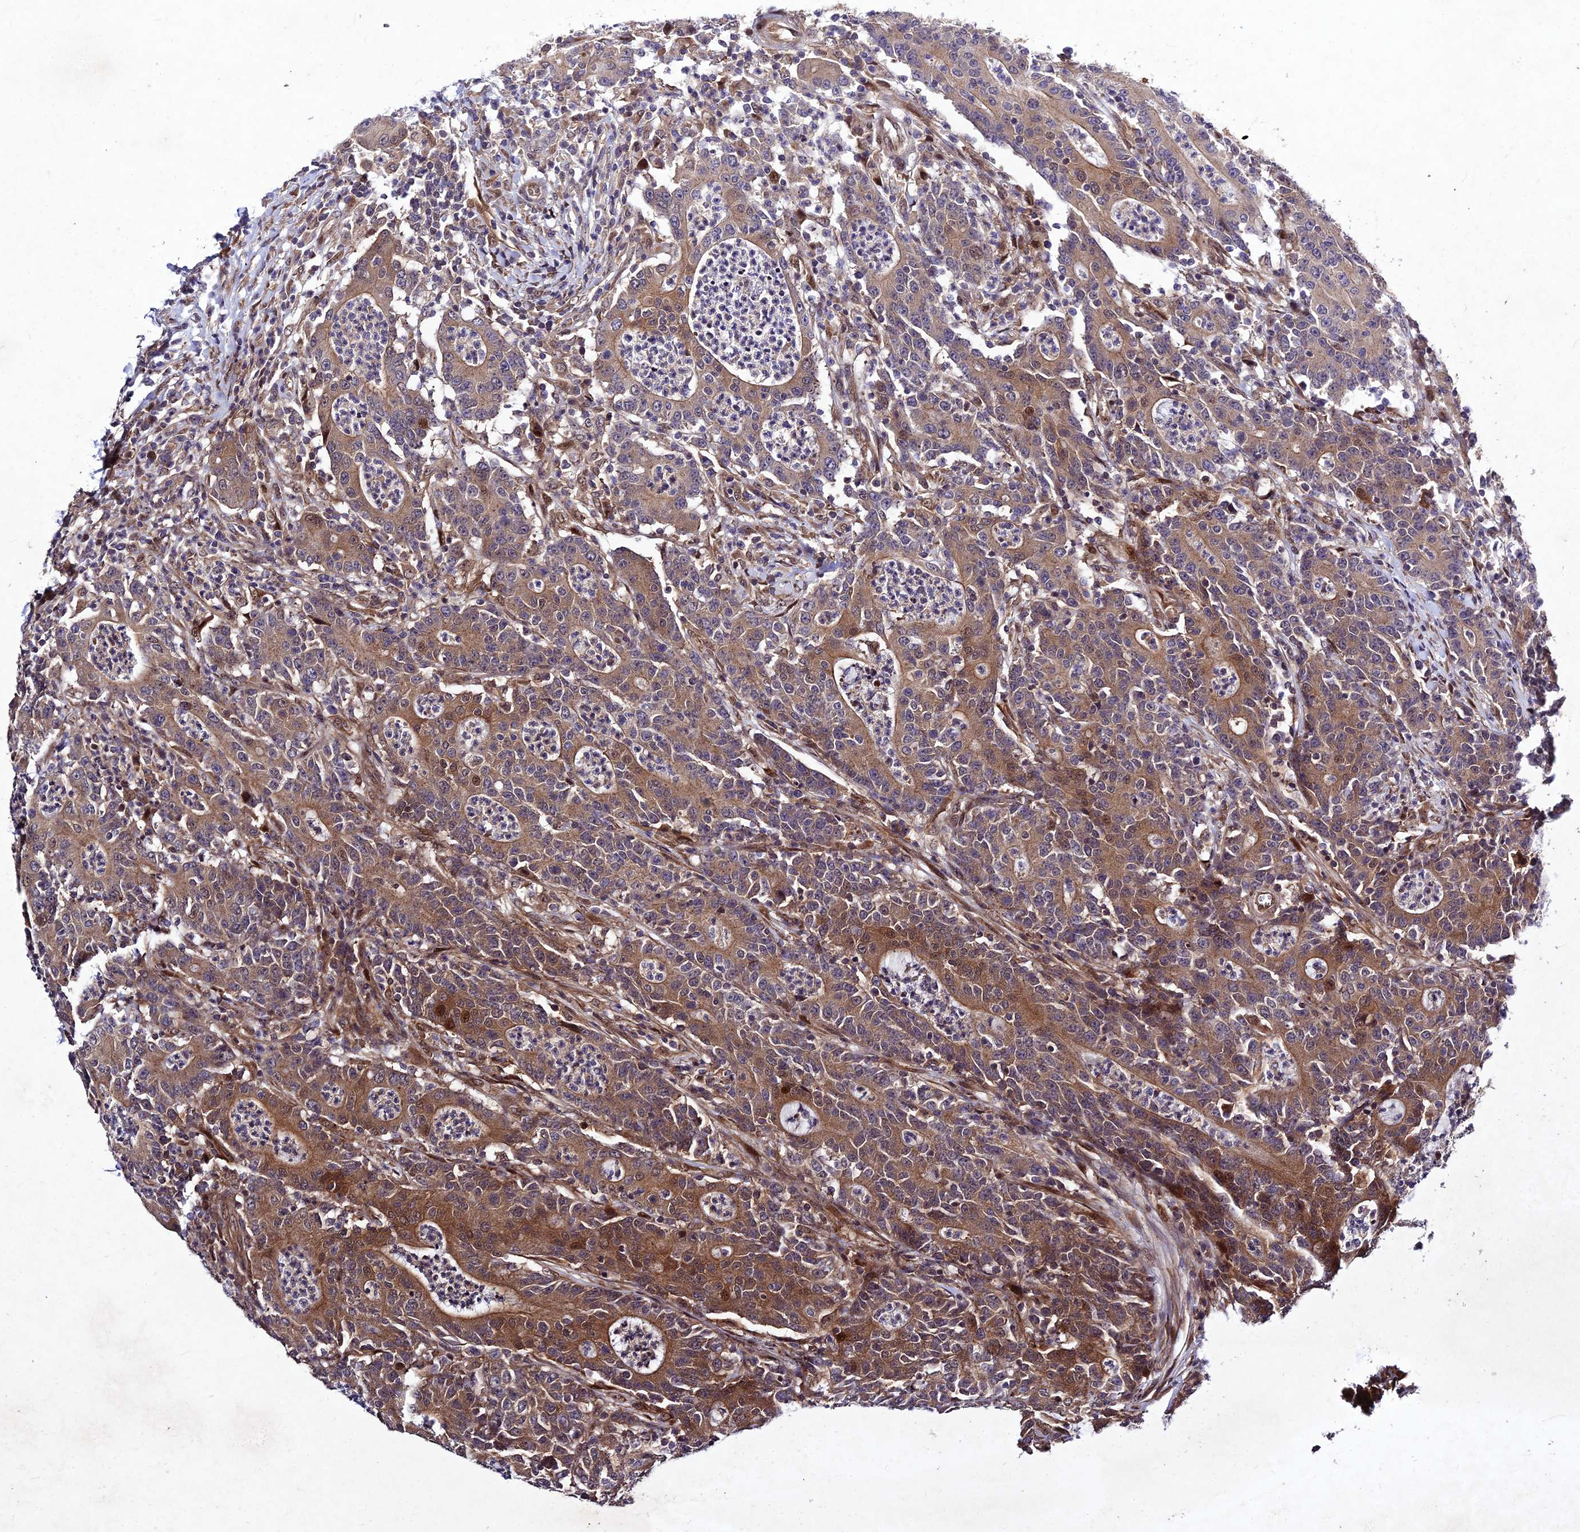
{"staining": {"intensity": "moderate", "quantity": ">75%", "location": "cytoplasmic/membranous,nuclear"}, "tissue": "colorectal cancer", "cell_type": "Tumor cells", "image_type": "cancer", "snomed": [{"axis": "morphology", "description": "Adenocarcinoma, NOS"}, {"axis": "topography", "description": "Colon"}], "caption": "This histopathology image shows immunohistochemistry (IHC) staining of colorectal cancer (adenocarcinoma), with medium moderate cytoplasmic/membranous and nuclear staining in about >75% of tumor cells.", "gene": "MKKS", "patient": {"sex": "male", "age": 83}}